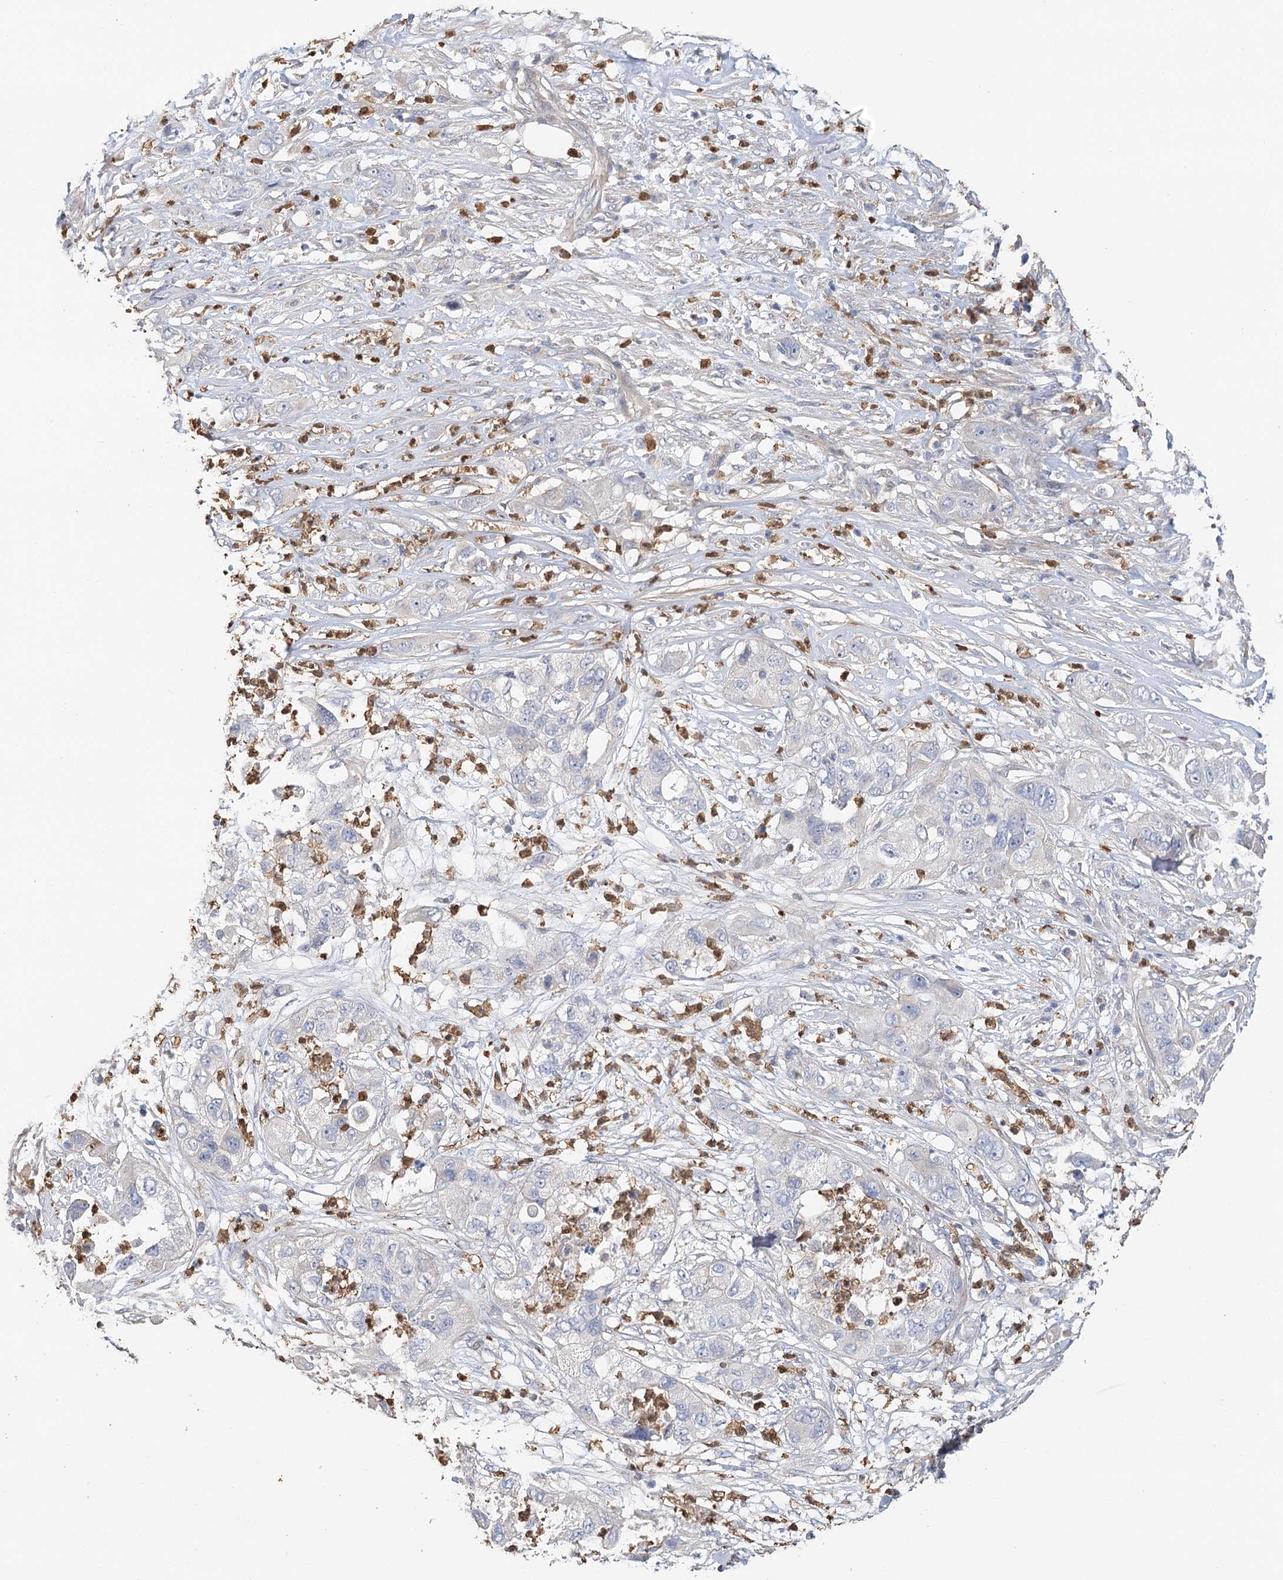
{"staining": {"intensity": "negative", "quantity": "none", "location": "none"}, "tissue": "pancreatic cancer", "cell_type": "Tumor cells", "image_type": "cancer", "snomed": [{"axis": "morphology", "description": "Adenocarcinoma, NOS"}, {"axis": "topography", "description": "Pancreas"}], "caption": "Human pancreatic cancer stained for a protein using IHC shows no staining in tumor cells.", "gene": "EPB41L5", "patient": {"sex": "female", "age": 78}}